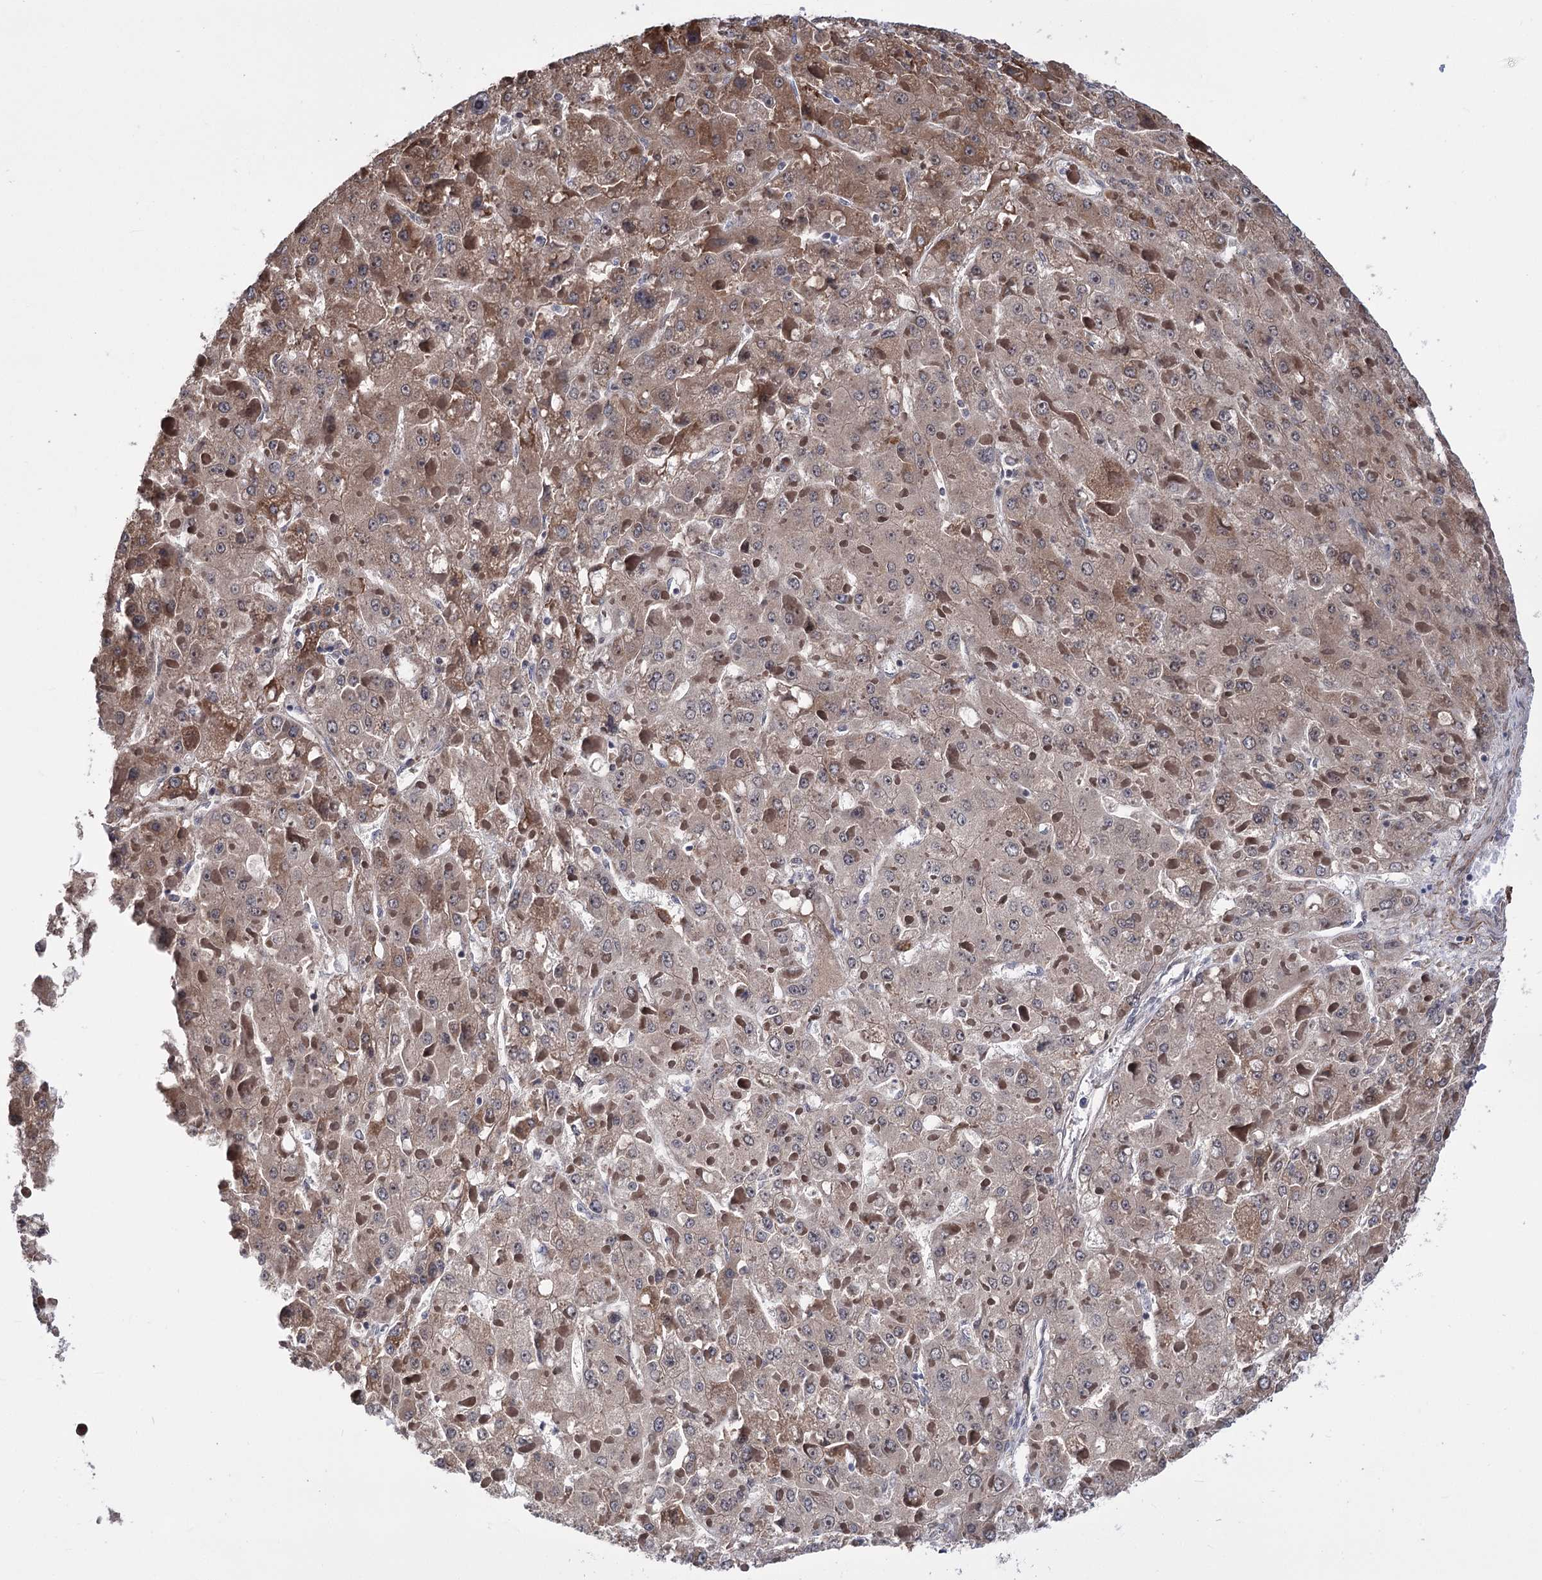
{"staining": {"intensity": "moderate", "quantity": ">75%", "location": "cytoplasmic/membranous,nuclear"}, "tissue": "liver cancer", "cell_type": "Tumor cells", "image_type": "cancer", "snomed": [{"axis": "morphology", "description": "Carcinoma, Hepatocellular, NOS"}, {"axis": "topography", "description": "Liver"}], "caption": "Human hepatocellular carcinoma (liver) stained with a protein marker shows moderate staining in tumor cells.", "gene": "PPRC1", "patient": {"sex": "female", "age": 73}}